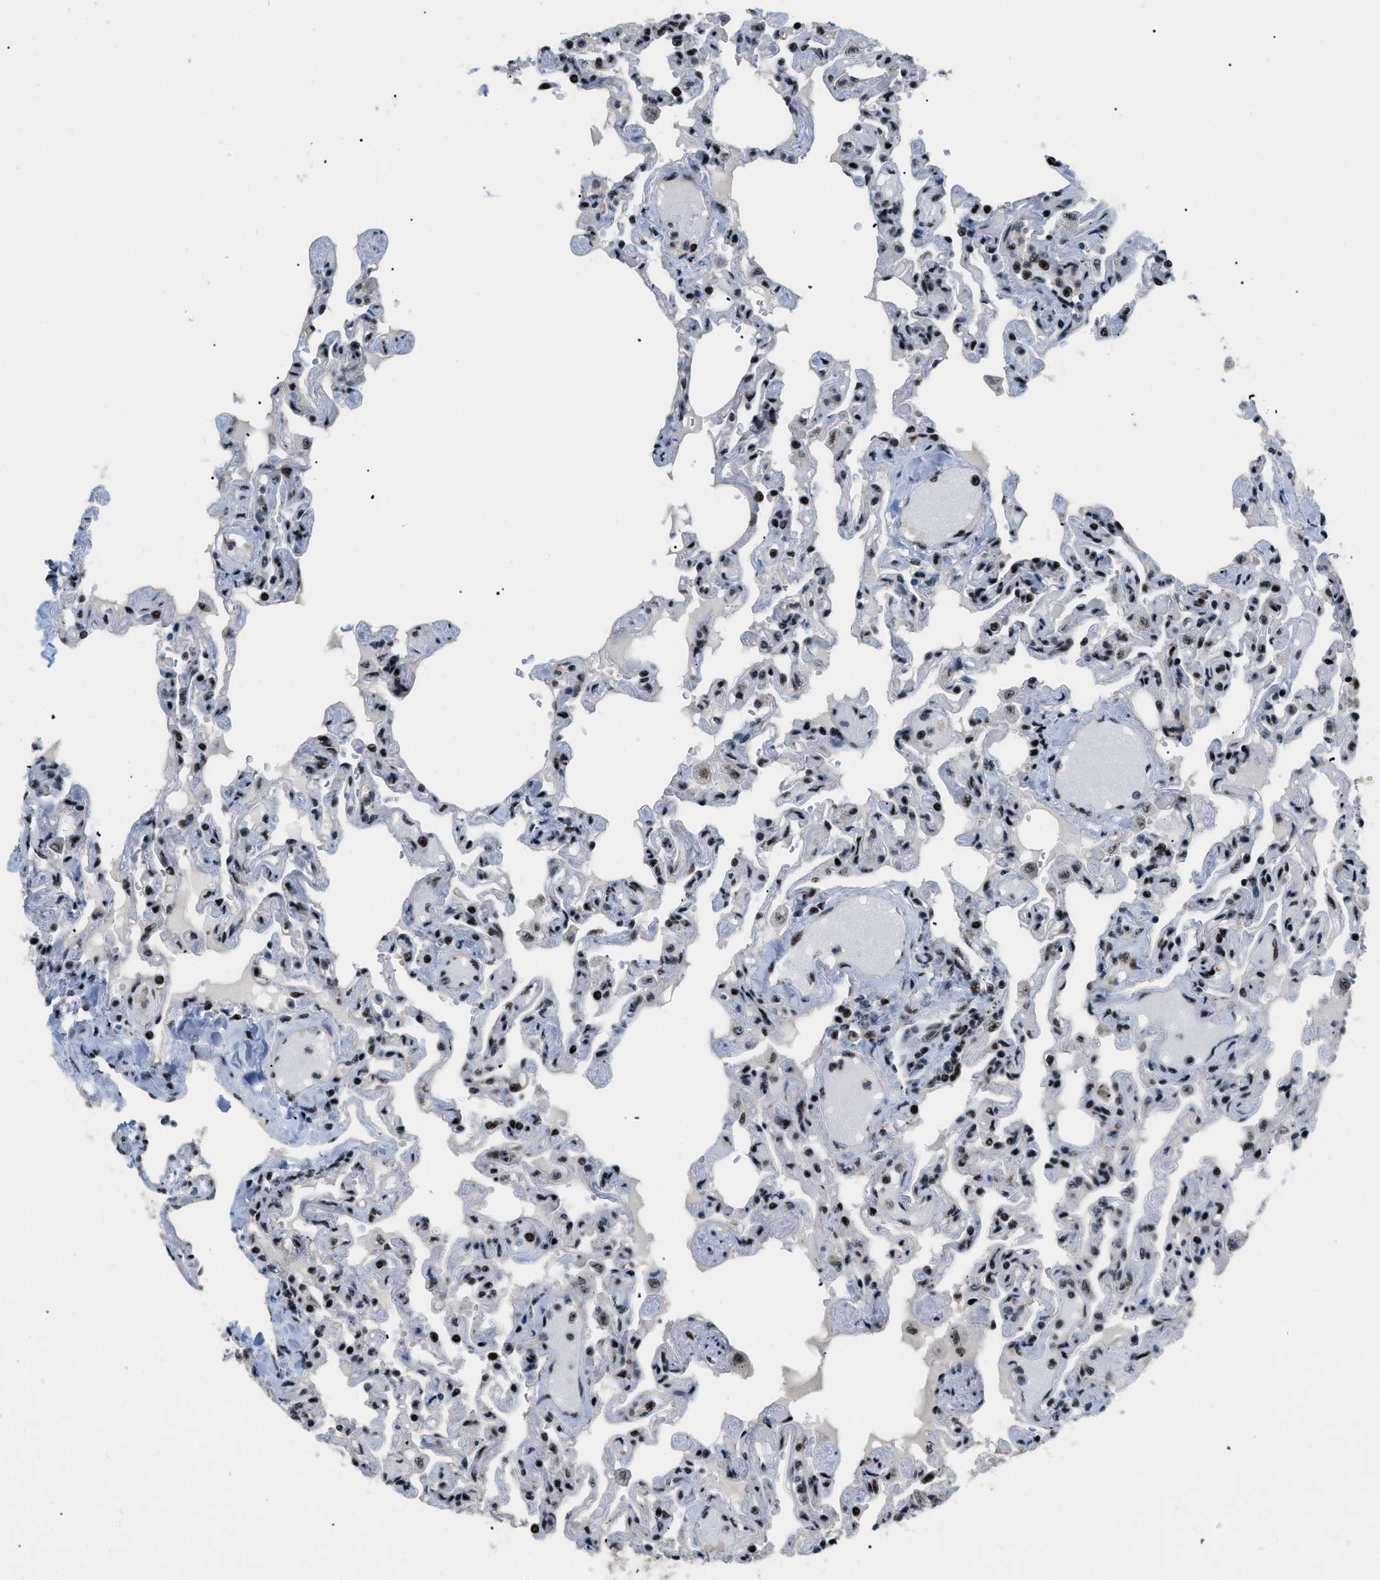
{"staining": {"intensity": "moderate", "quantity": "25%-75%", "location": "nuclear"}, "tissue": "lung", "cell_type": "Alveolar cells", "image_type": "normal", "snomed": [{"axis": "morphology", "description": "Normal tissue, NOS"}, {"axis": "topography", "description": "Lung"}], "caption": "Immunohistochemistry (IHC) of benign lung exhibits medium levels of moderate nuclear expression in approximately 25%-75% of alveolar cells. (Brightfield microscopy of DAB IHC at high magnification).", "gene": "CDR2", "patient": {"sex": "male", "age": 21}}